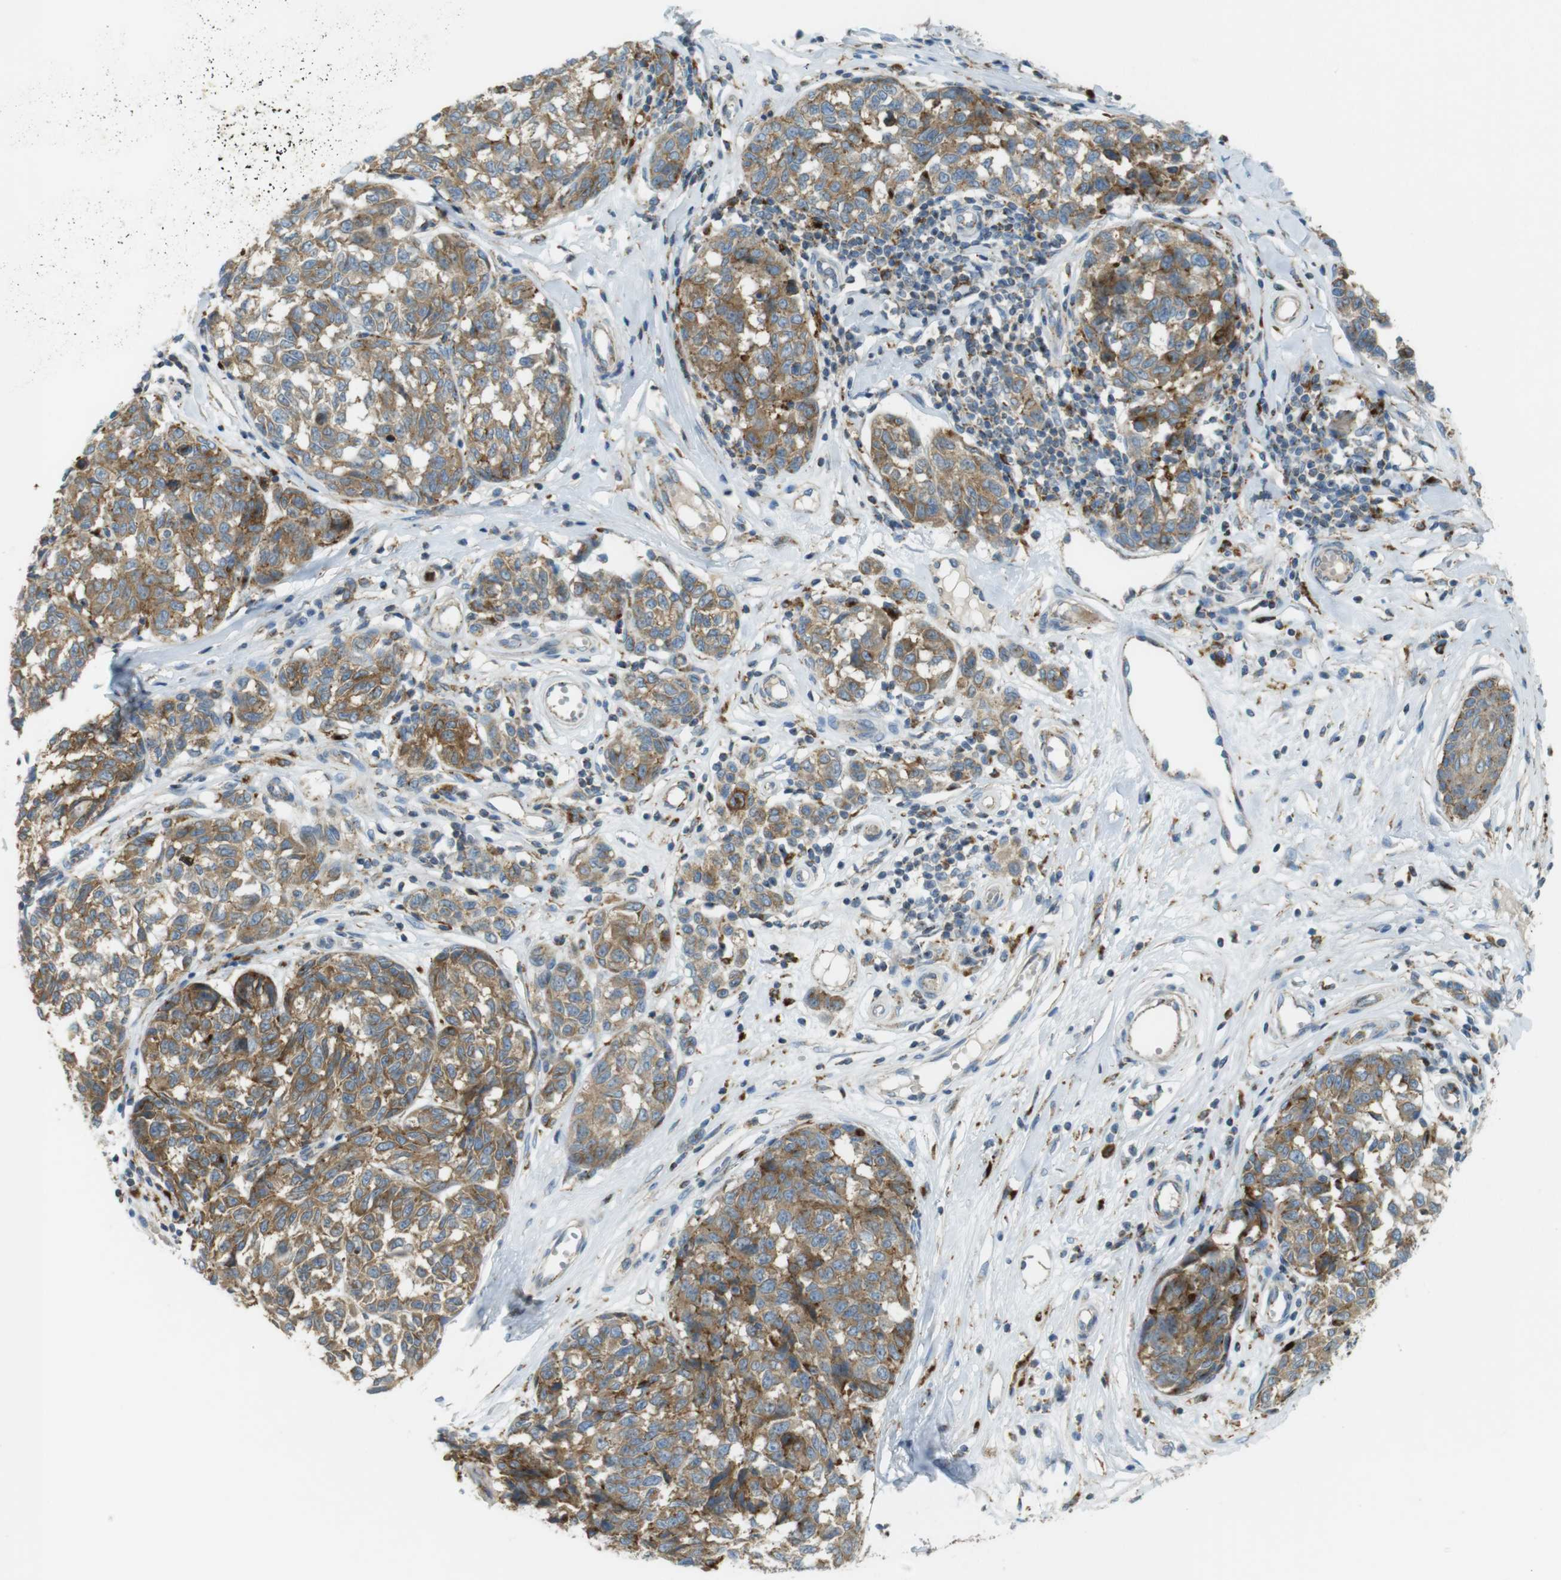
{"staining": {"intensity": "moderate", "quantity": ">75%", "location": "cytoplasmic/membranous"}, "tissue": "melanoma", "cell_type": "Tumor cells", "image_type": "cancer", "snomed": [{"axis": "morphology", "description": "Malignant melanoma, NOS"}, {"axis": "topography", "description": "Skin"}], "caption": "Human malignant melanoma stained with a protein marker displays moderate staining in tumor cells.", "gene": "LAMP1", "patient": {"sex": "female", "age": 64}}